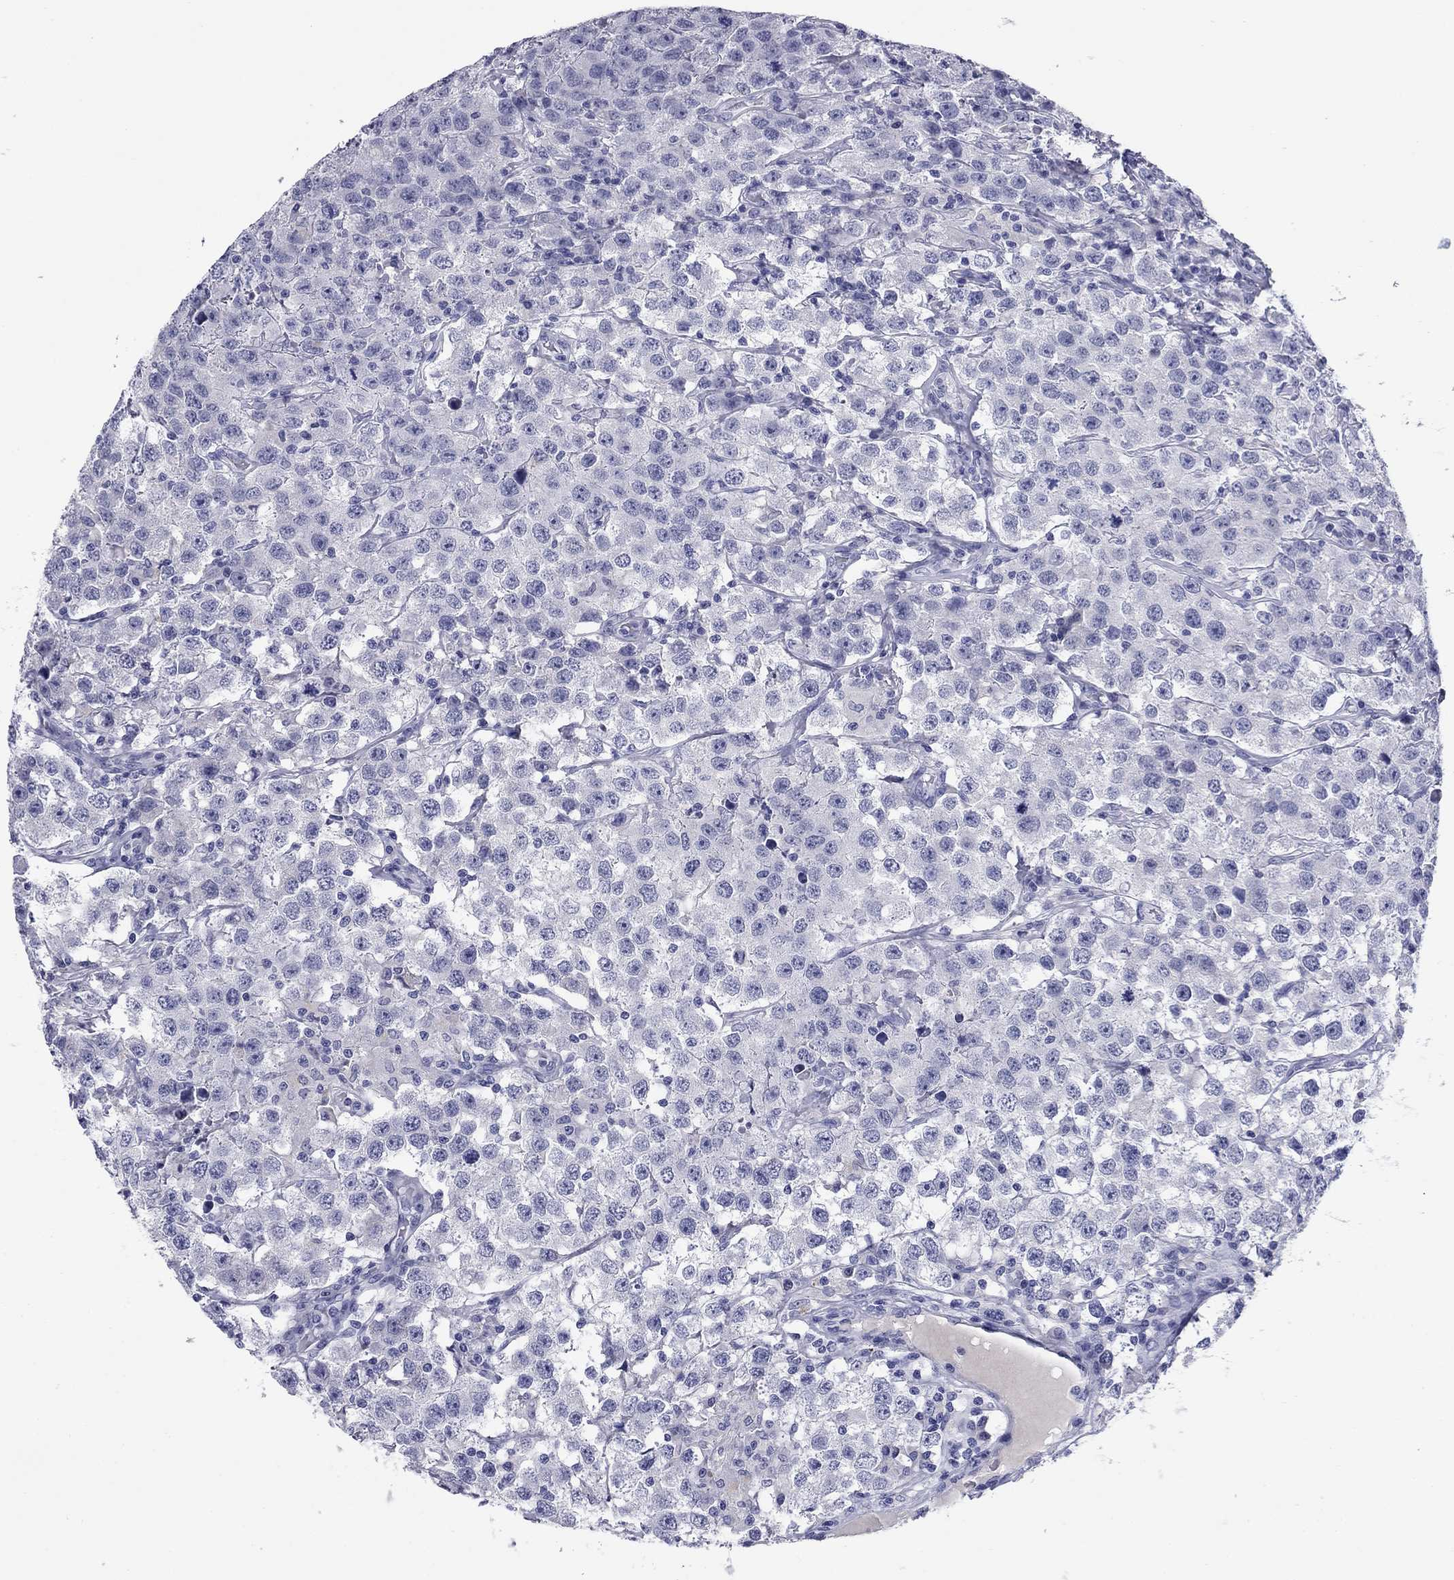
{"staining": {"intensity": "negative", "quantity": "none", "location": "none"}, "tissue": "testis cancer", "cell_type": "Tumor cells", "image_type": "cancer", "snomed": [{"axis": "morphology", "description": "Seminoma, NOS"}, {"axis": "topography", "description": "Testis"}], "caption": "IHC of testis cancer (seminoma) shows no staining in tumor cells.", "gene": "ABCC2", "patient": {"sex": "male", "age": 52}}